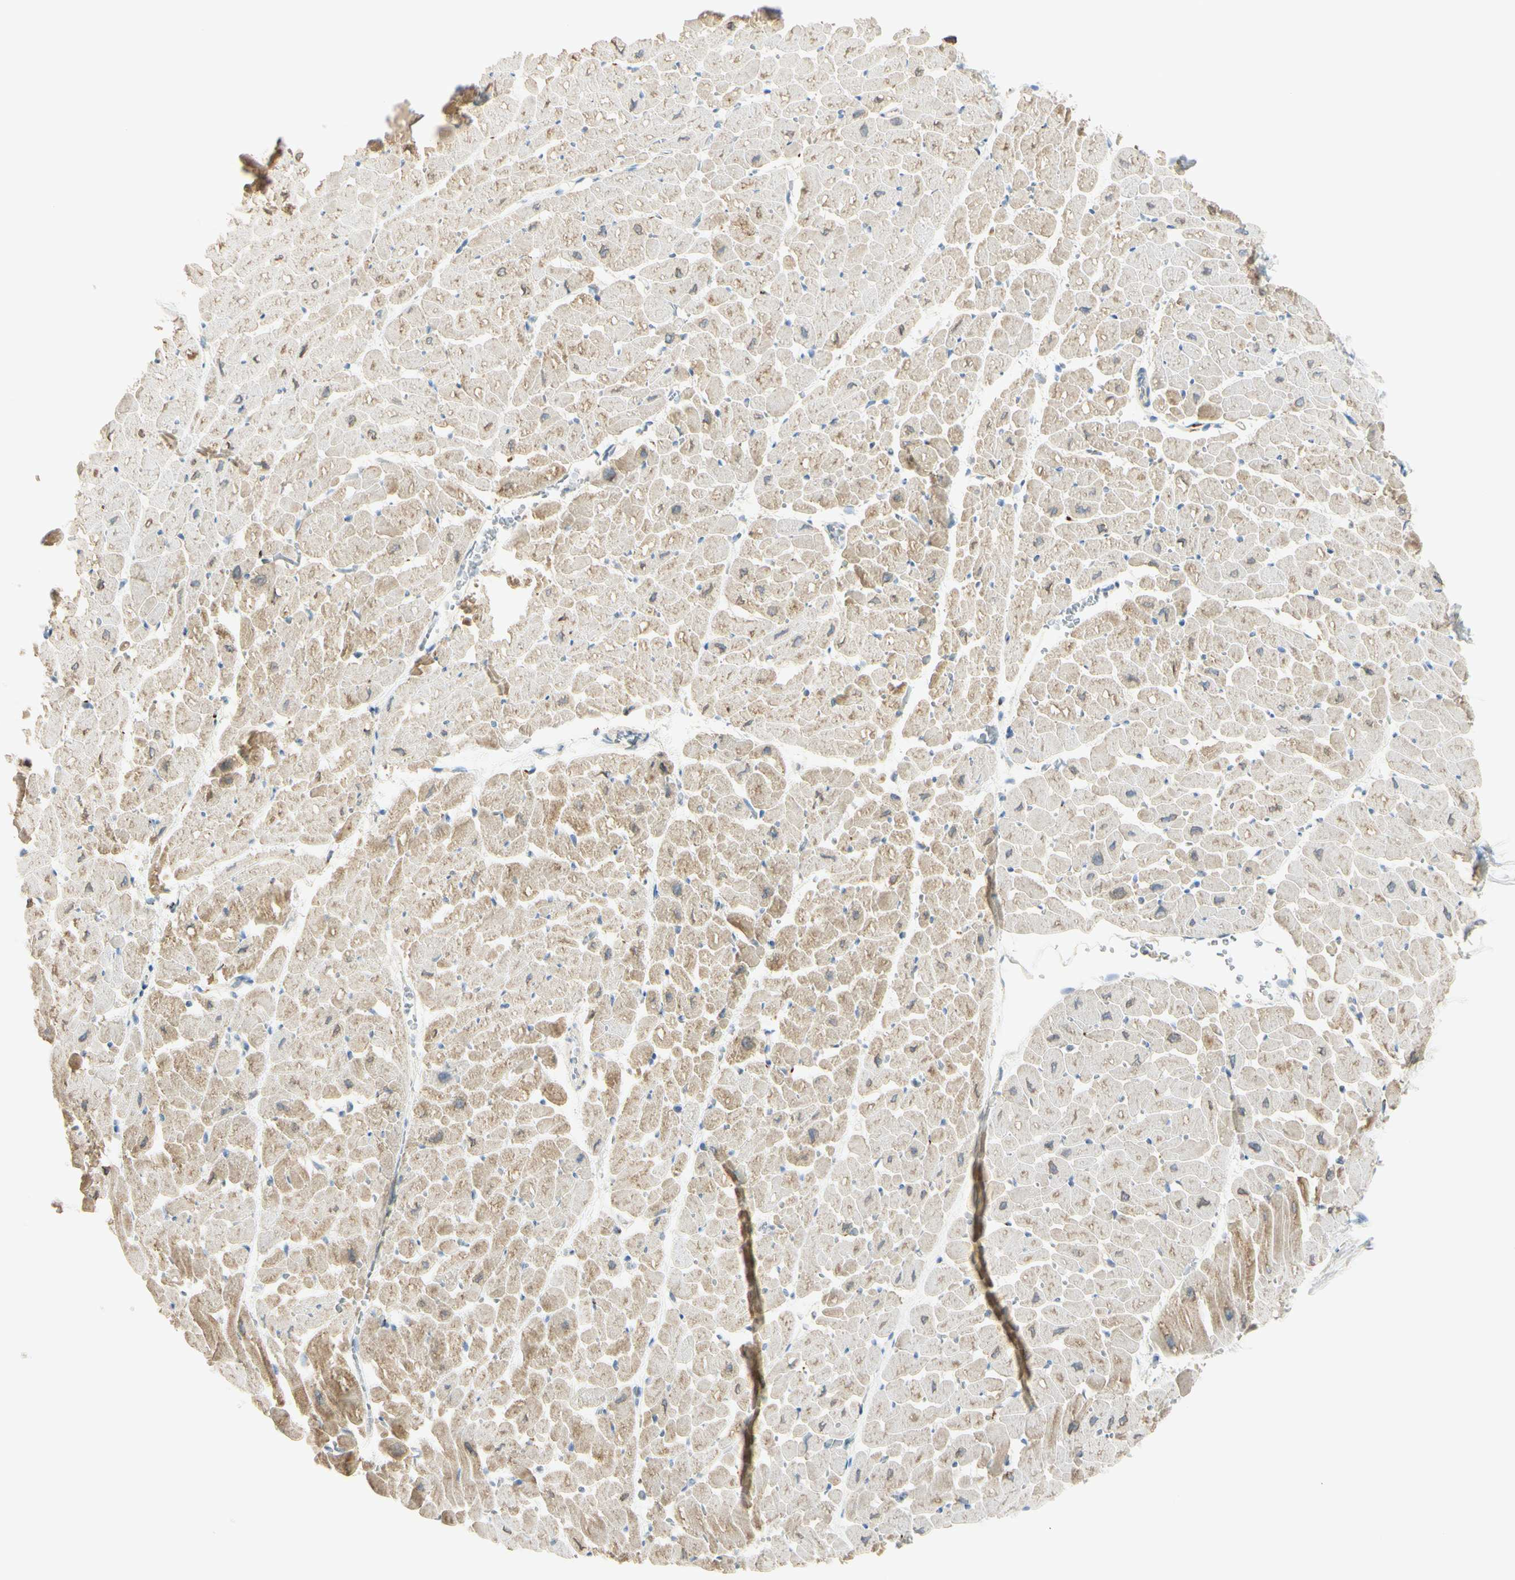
{"staining": {"intensity": "moderate", "quantity": ">75%", "location": "cytoplasmic/membranous"}, "tissue": "heart muscle", "cell_type": "Cardiomyocytes", "image_type": "normal", "snomed": [{"axis": "morphology", "description": "Normal tissue, NOS"}, {"axis": "topography", "description": "Heart"}], "caption": "The immunohistochemical stain shows moderate cytoplasmic/membranous positivity in cardiomyocytes of normal heart muscle. Nuclei are stained in blue.", "gene": "GALNT5", "patient": {"sex": "male", "age": 45}}